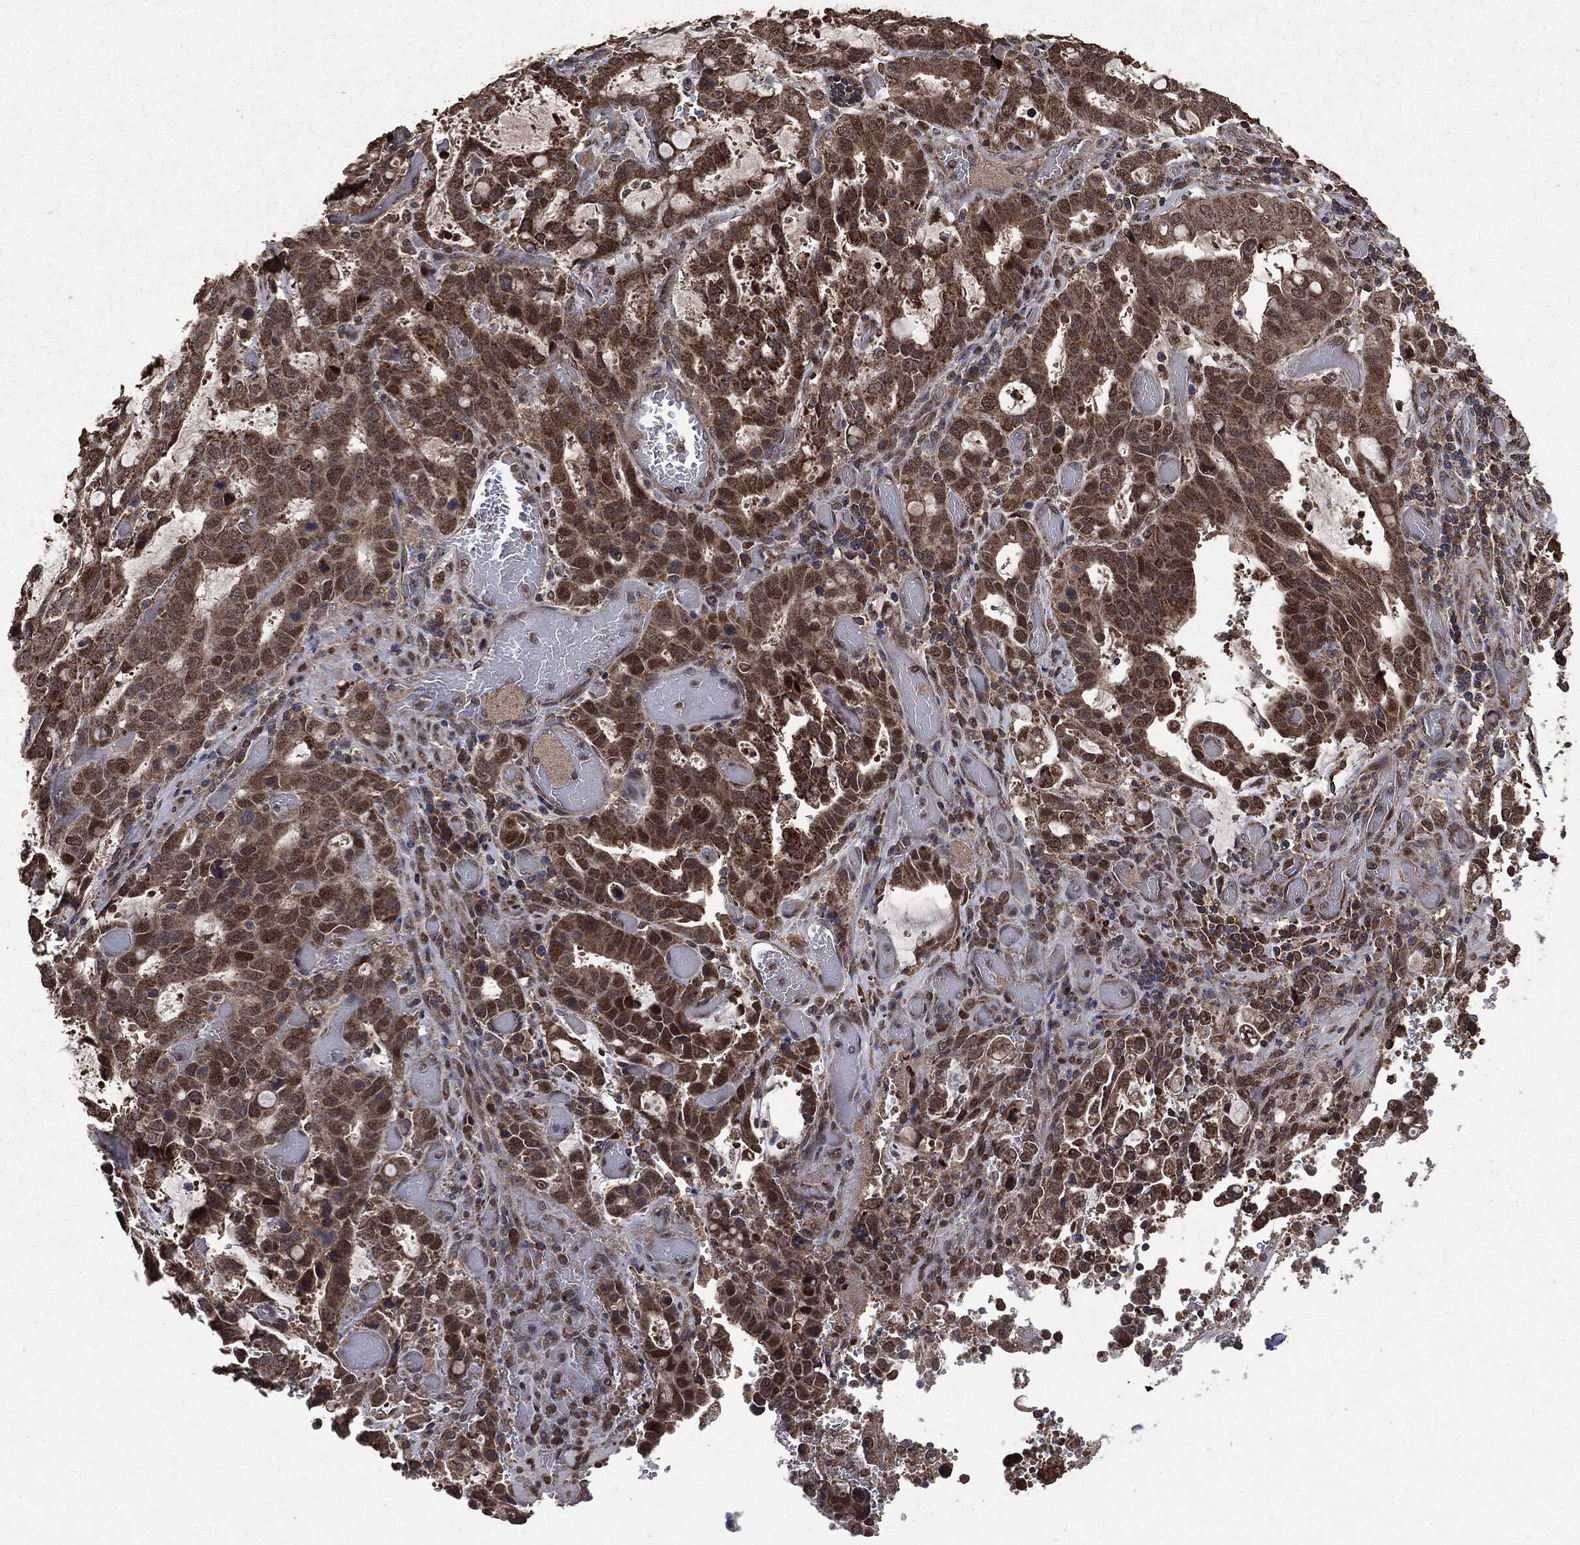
{"staining": {"intensity": "moderate", "quantity": "<25%", "location": "nuclear"}, "tissue": "stomach cancer", "cell_type": "Tumor cells", "image_type": "cancer", "snomed": [{"axis": "morphology", "description": "Adenocarcinoma, NOS"}, {"axis": "topography", "description": "Stomach, upper"}, {"axis": "topography", "description": "Stomach"}], "caption": "Moderate nuclear expression is identified in about <25% of tumor cells in stomach cancer.", "gene": "PPP6R2", "patient": {"sex": "male", "age": 62}}